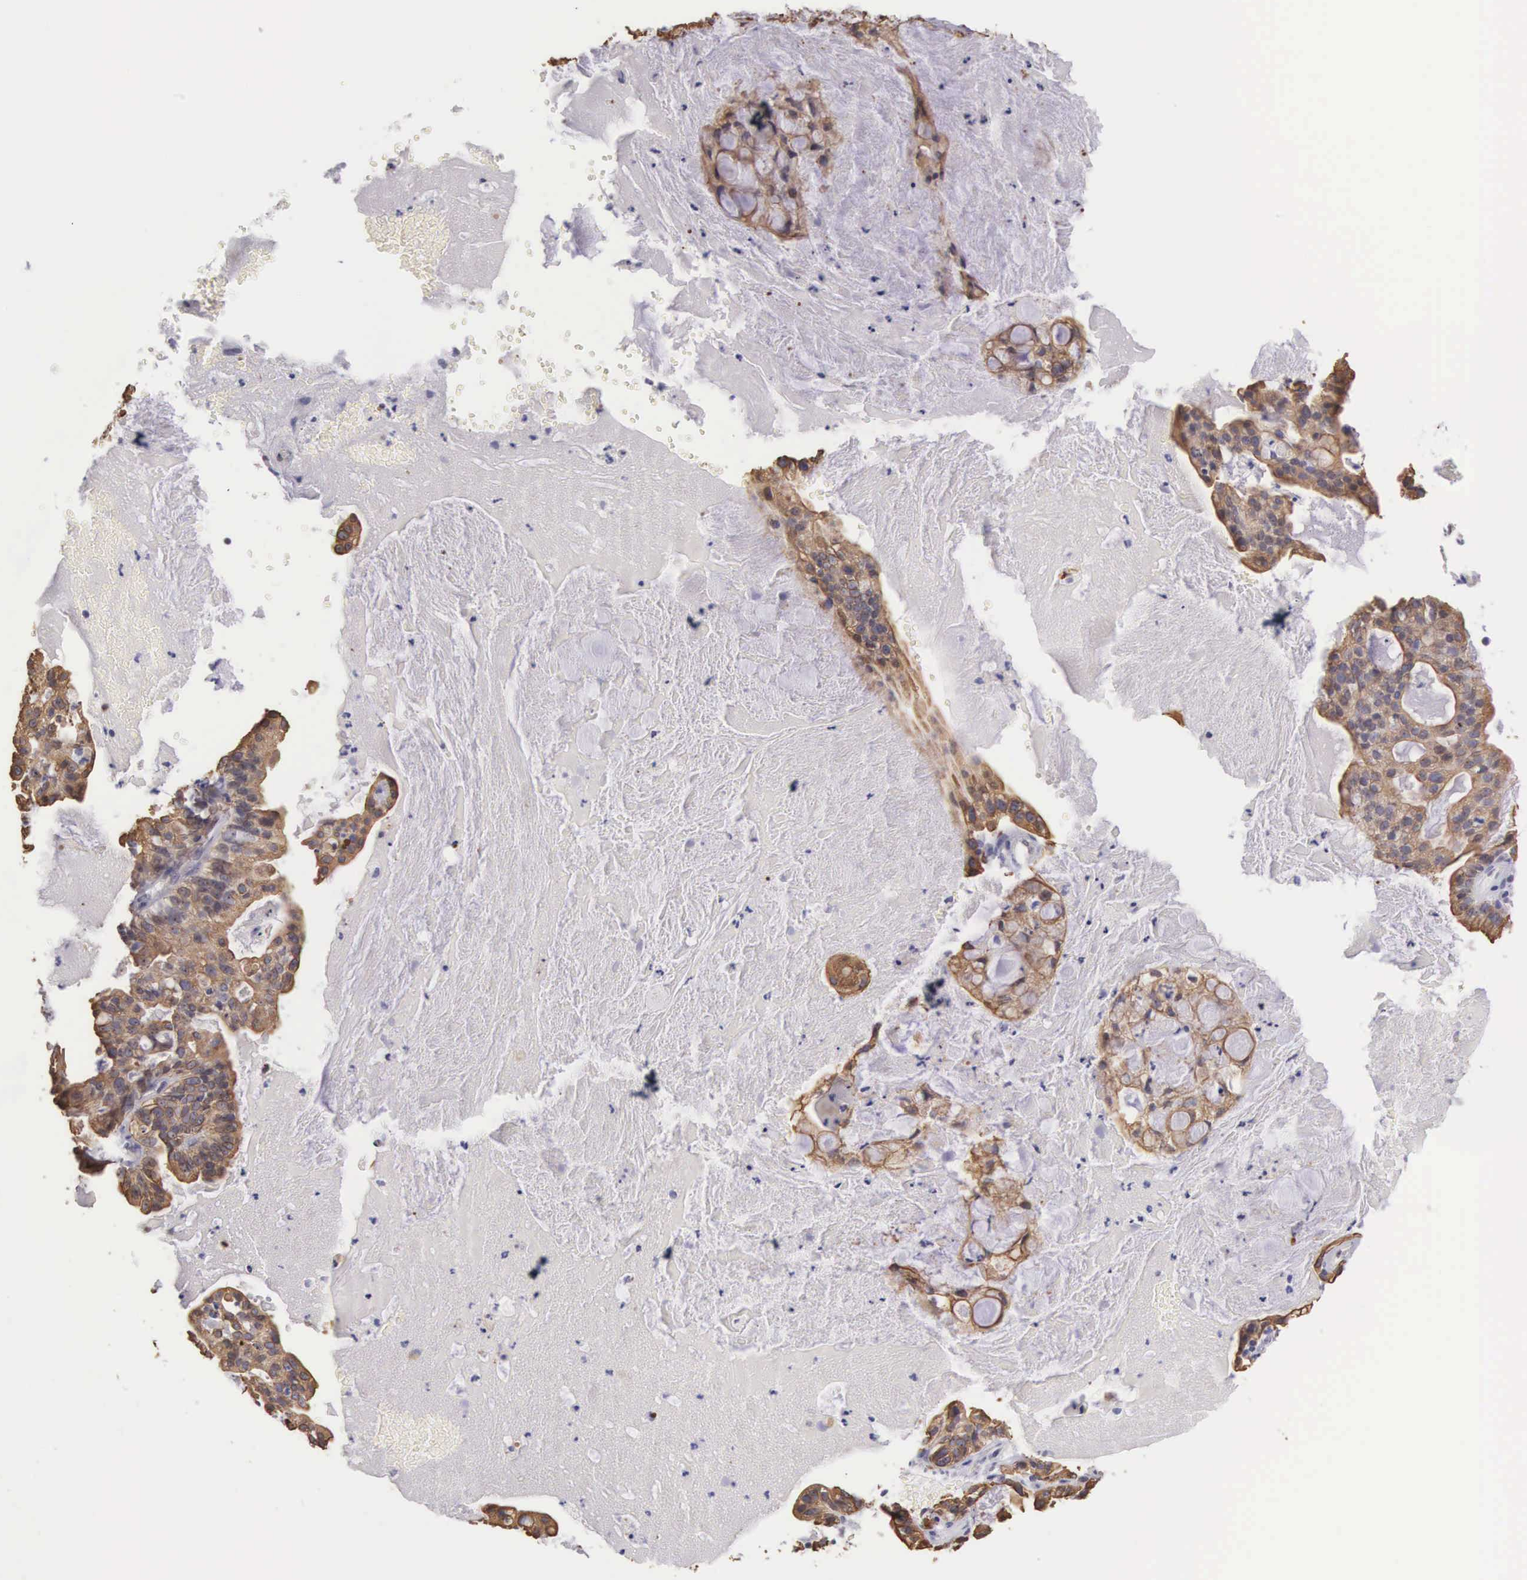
{"staining": {"intensity": "moderate", "quantity": ">75%", "location": "cytoplasmic/membranous"}, "tissue": "cervical cancer", "cell_type": "Tumor cells", "image_type": "cancer", "snomed": [{"axis": "morphology", "description": "Adenocarcinoma, NOS"}, {"axis": "topography", "description": "Cervix"}], "caption": "Moderate cytoplasmic/membranous staining is appreciated in about >75% of tumor cells in cervical adenocarcinoma. Immunohistochemistry stains the protein of interest in brown and the nuclei are stained blue.", "gene": "PIR", "patient": {"sex": "female", "age": 41}}